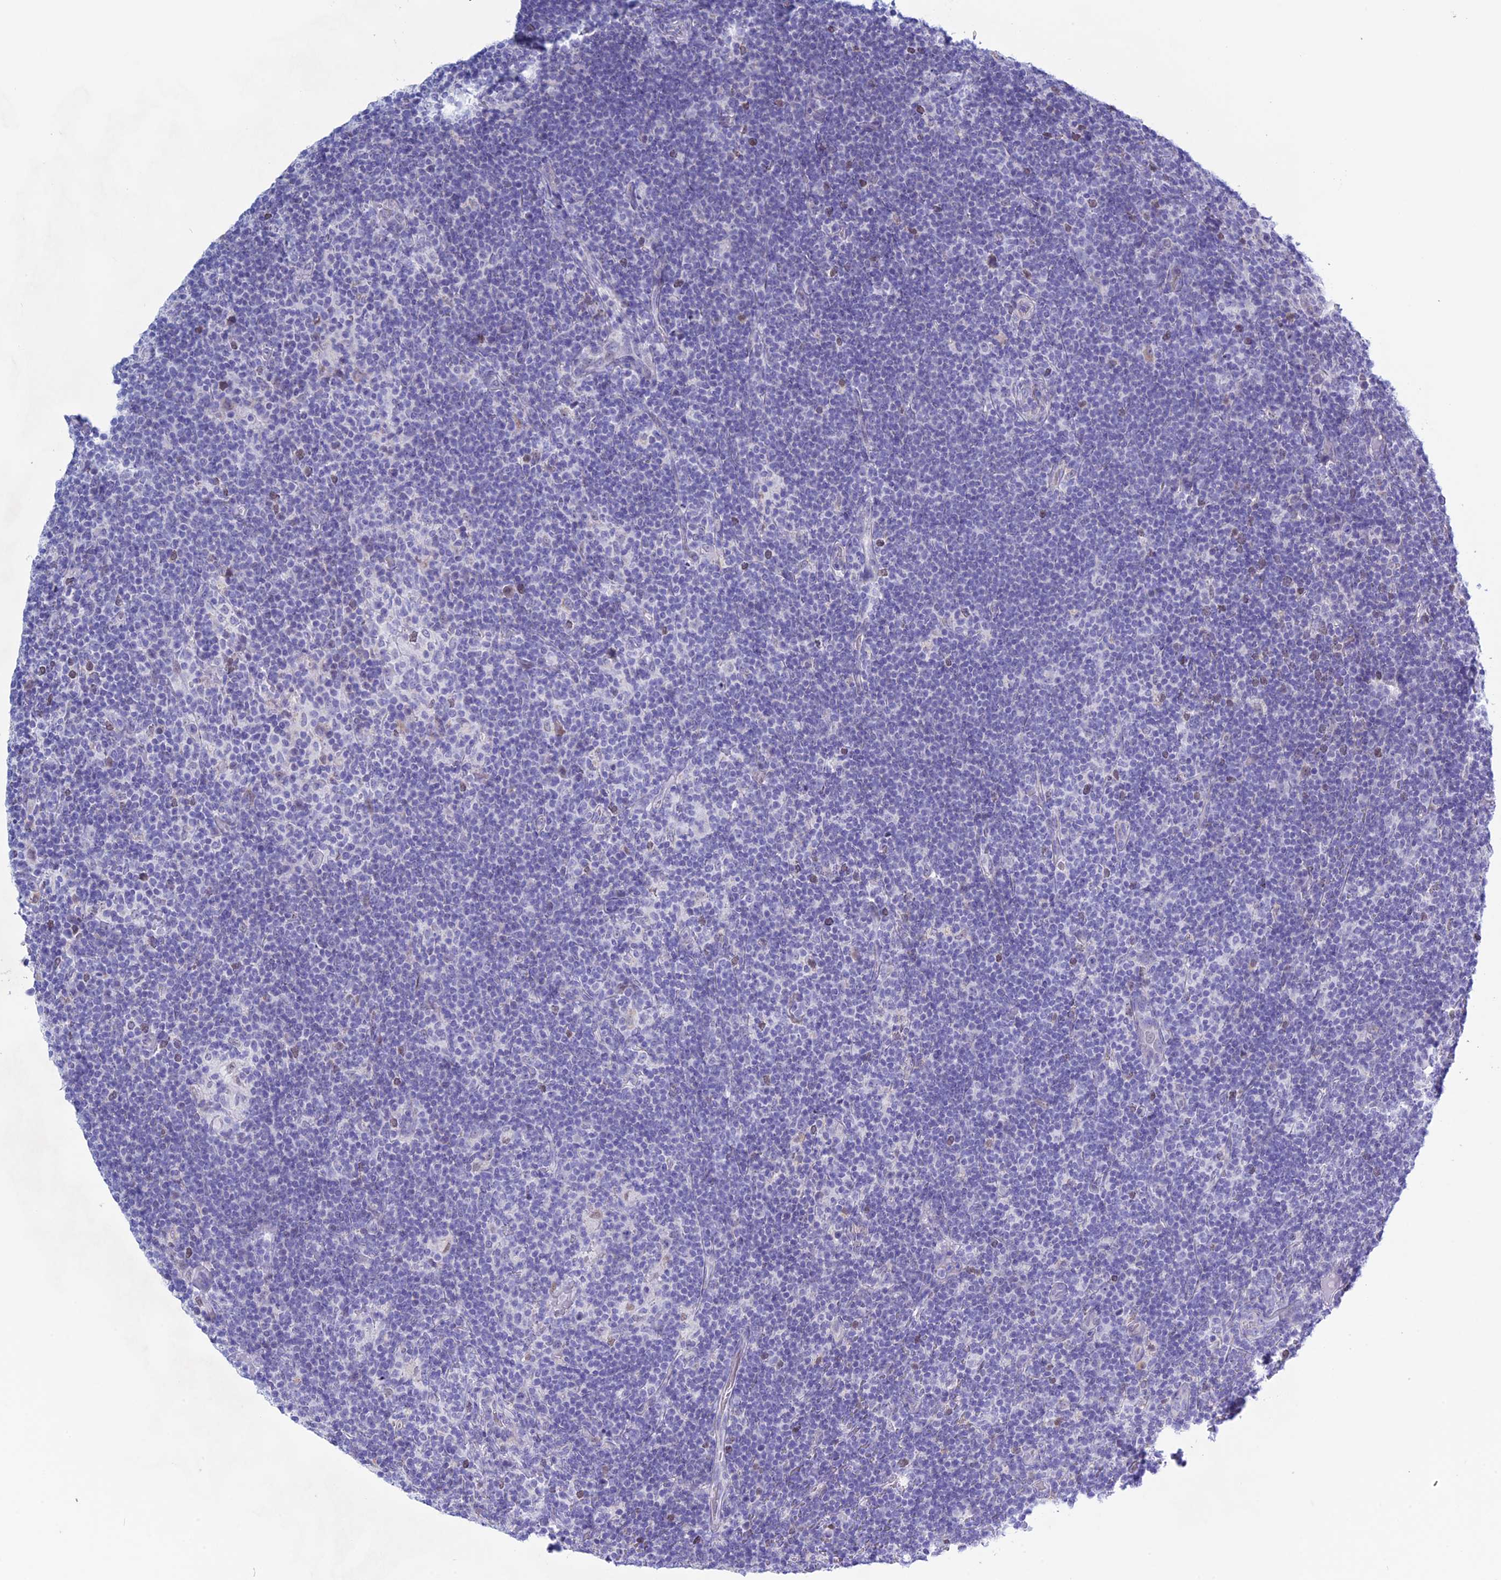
{"staining": {"intensity": "negative", "quantity": "none", "location": "none"}, "tissue": "lymphoma", "cell_type": "Tumor cells", "image_type": "cancer", "snomed": [{"axis": "morphology", "description": "Hodgkin's disease, NOS"}, {"axis": "topography", "description": "Lymph node"}], "caption": "This is an immunohistochemistry photomicrograph of Hodgkin's disease. There is no positivity in tumor cells.", "gene": "LHFPL2", "patient": {"sex": "female", "age": 57}}